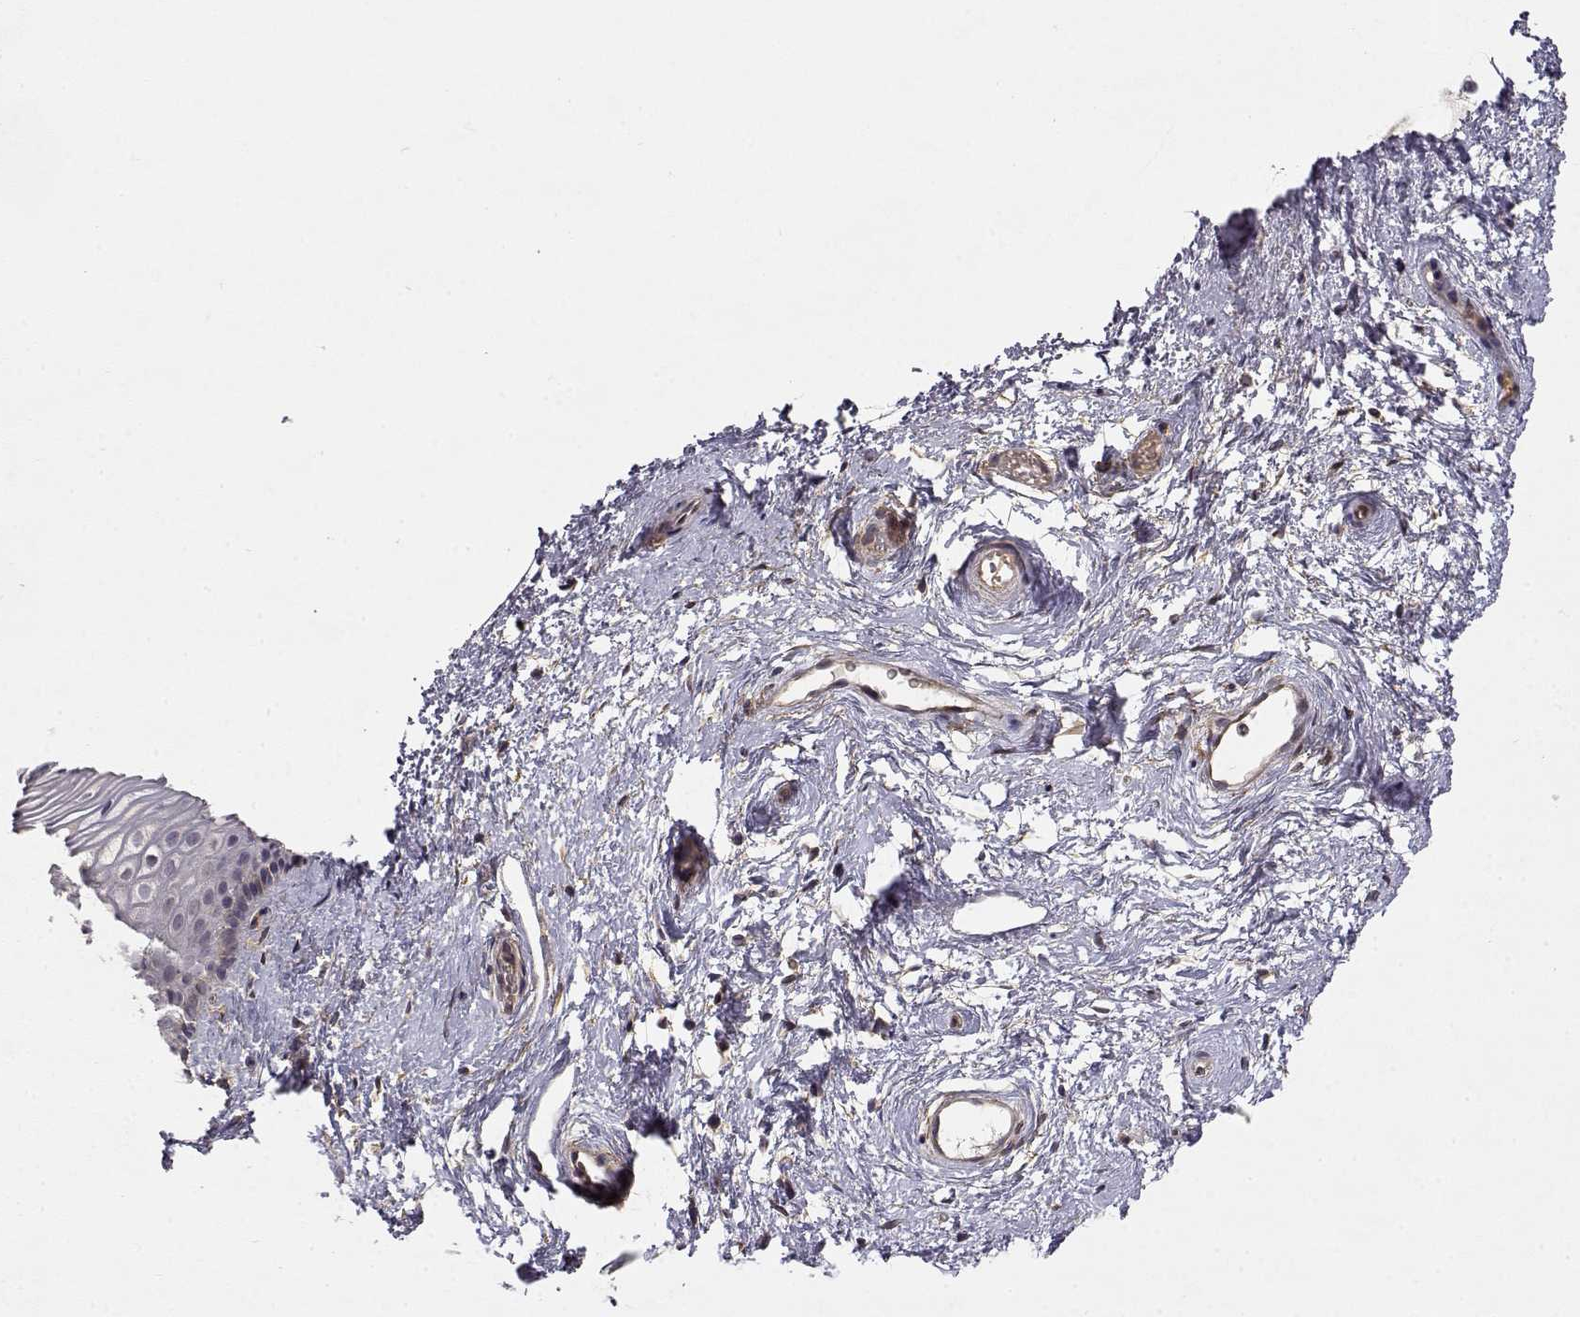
{"staining": {"intensity": "negative", "quantity": "none", "location": "none"}, "tissue": "cervix", "cell_type": "Glandular cells", "image_type": "normal", "snomed": [{"axis": "morphology", "description": "Normal tissue, NOS"}, {"axis": "topography", "description": "Cervix"}], "caption": "The photomicrograph demonstrates no significant positivity in glandular cells of cervix. Nuclei are stained in blue.", "gene": "IFITM1", "patient": {"sex": "female", "age": 40}}